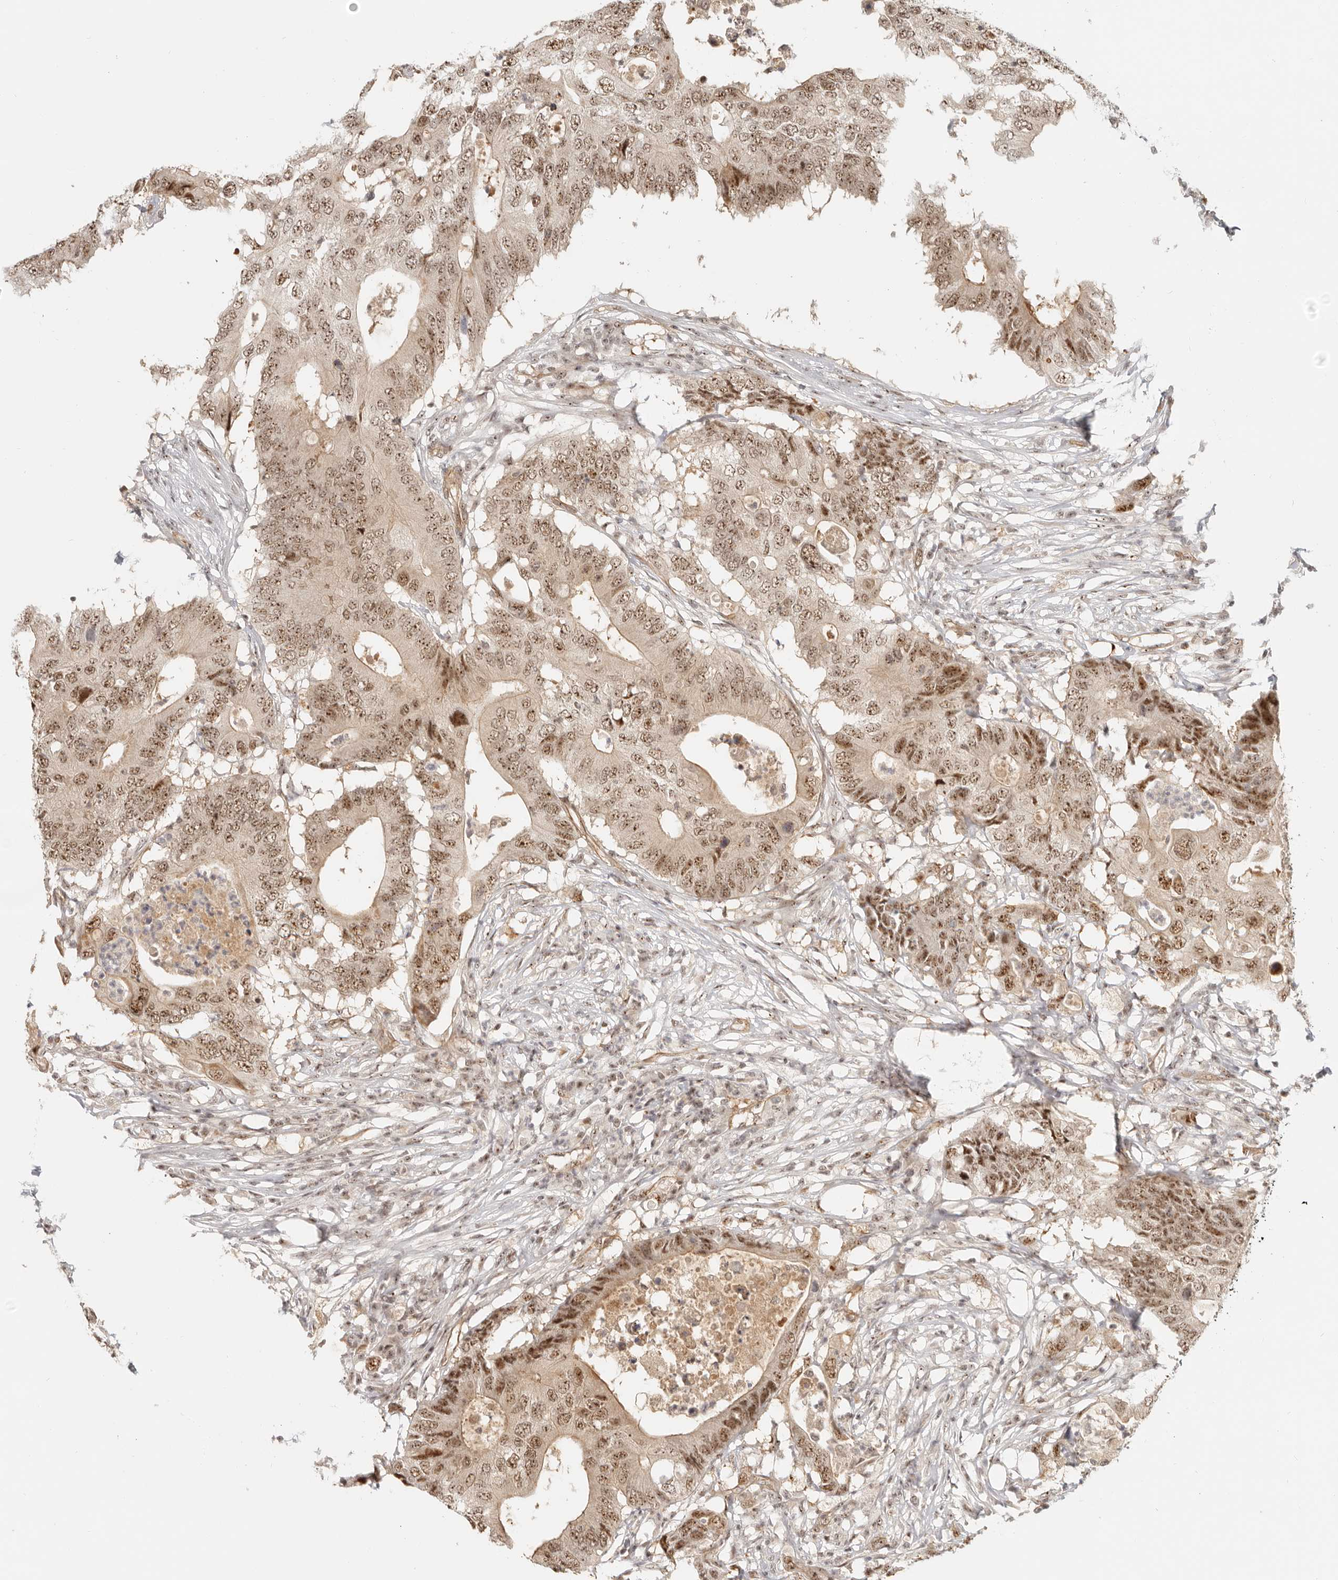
{"staining": {"intensity": "moderate", "quantity": ">75%", "location": "nuclear"}, "tissue": "colorectal cancer", "cell_type": "Tumor cells", "image_type": "cancer", "snomed": [{"axis": "morphology", "description": "Adenocarcinoma, NOS"}, {"axis": "topography", "description": "Colon"}], "caption": "Immunohistochemical staining of human colorectal cancer (adenocarcinoma) demonstrates medium levels of moderate nuclear protein positivity in about >75% of tumor cells. The staining is performed using DAB brown chromogen to label protein expression. The nuclei are counter-stained blue using hematoxylin.", "gene": "BAP1", "patient": {"sex": "male", "age": 71}}